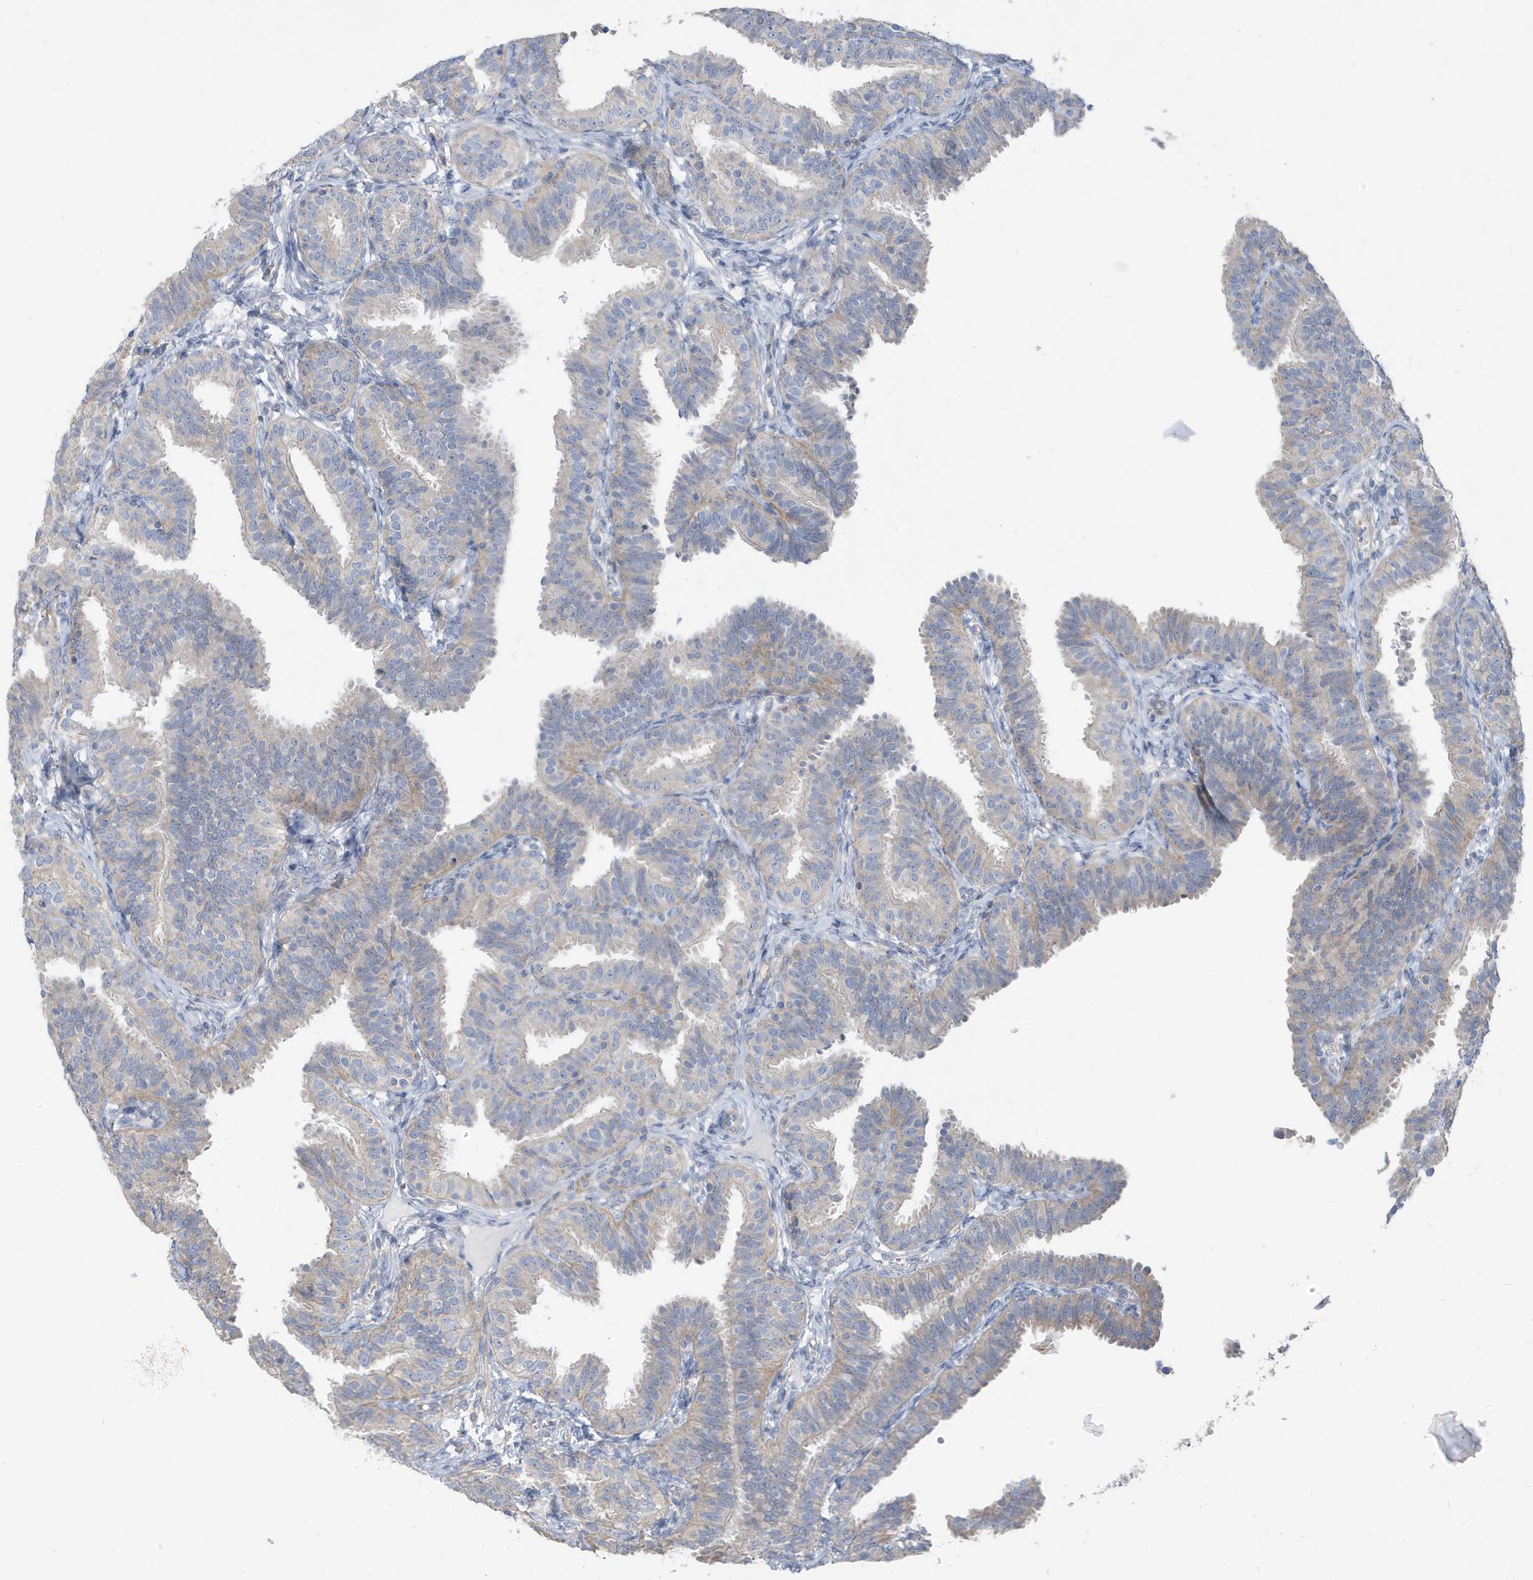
{"staining": {"intensity": "weak", "quantity": "25%-75%", "location": "cytoplasmic/membranous"}, "tissue": "fallopian tube", "cell_type": "Glandular cells", "image_type": "normal", "snomed": [{"axis": "morphology", "description": "Normal tissue, NOS"}, {"axis": "topography", "description": "Fallopian tube"}], "caption": "About 25%-75% of glandular cells in unremarkable fallopian tube show weak cytoplasmic/membranous protein expression as visualized by brown immunohistochemical staining.", "gene": "ATP13A5", "patient": {"sex": "female", "age": 35}}